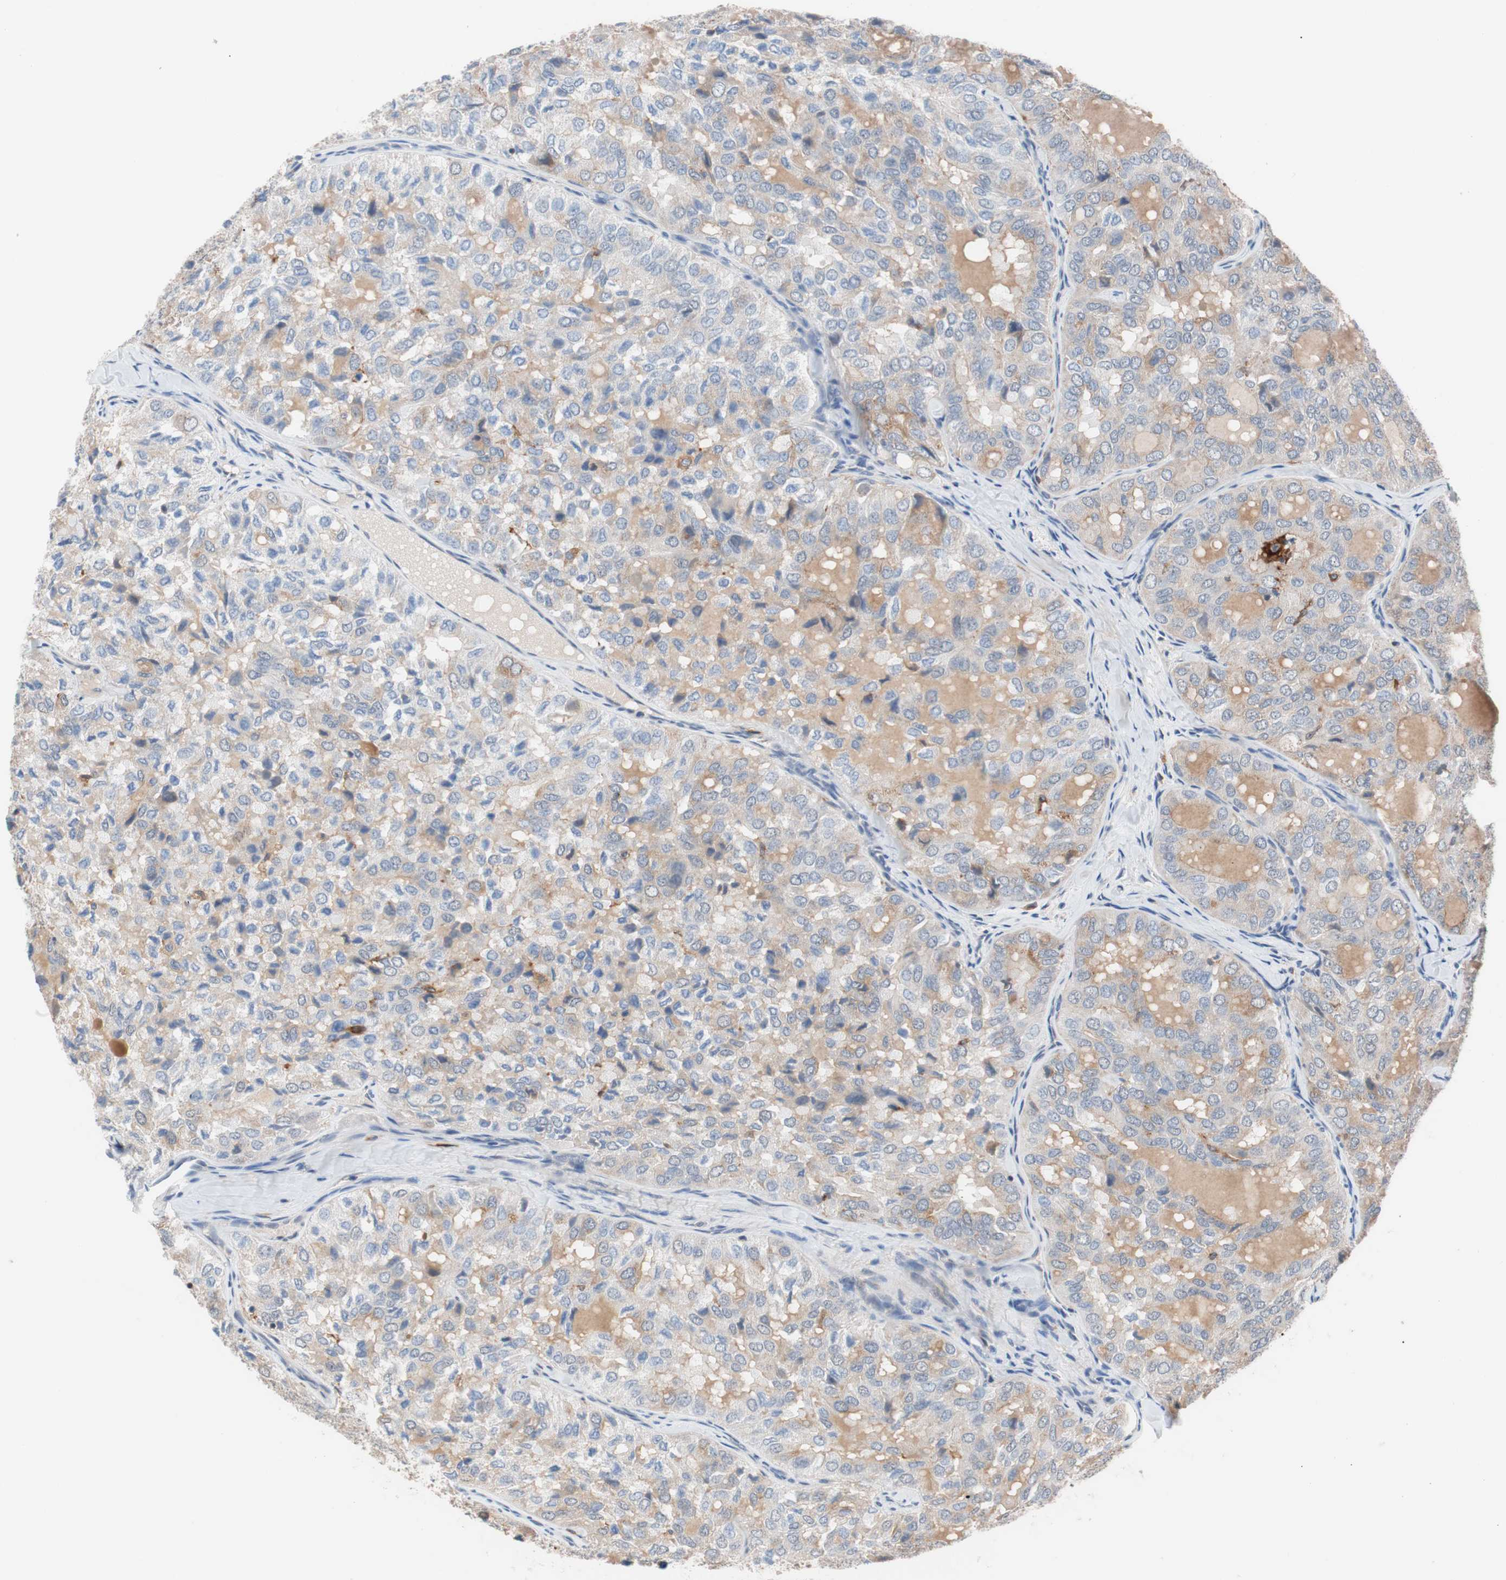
{"staining": {"intensity": "weak", "quantity": "25%-75%", "location": "cytoplasmic/membranous"}, "tissue": "thyroid cancer", "cell_type": "Tumor cells", "image_type": "cancer", "snomed": [{"axis": "morphology", "description": "Follicular adenoma carcinoma, NOS"}, {"axis": "topography", "description": "Thyroid gland"}], "caption": "This histopathology image shows immunohistochemistry staining of human thyroid cancer, with low weak cytoplasmic/membranous staining in approximately 25%-75% of tumor cells.", "gene": "LITAF", "patient": {"sex": "male", "age": 75}}